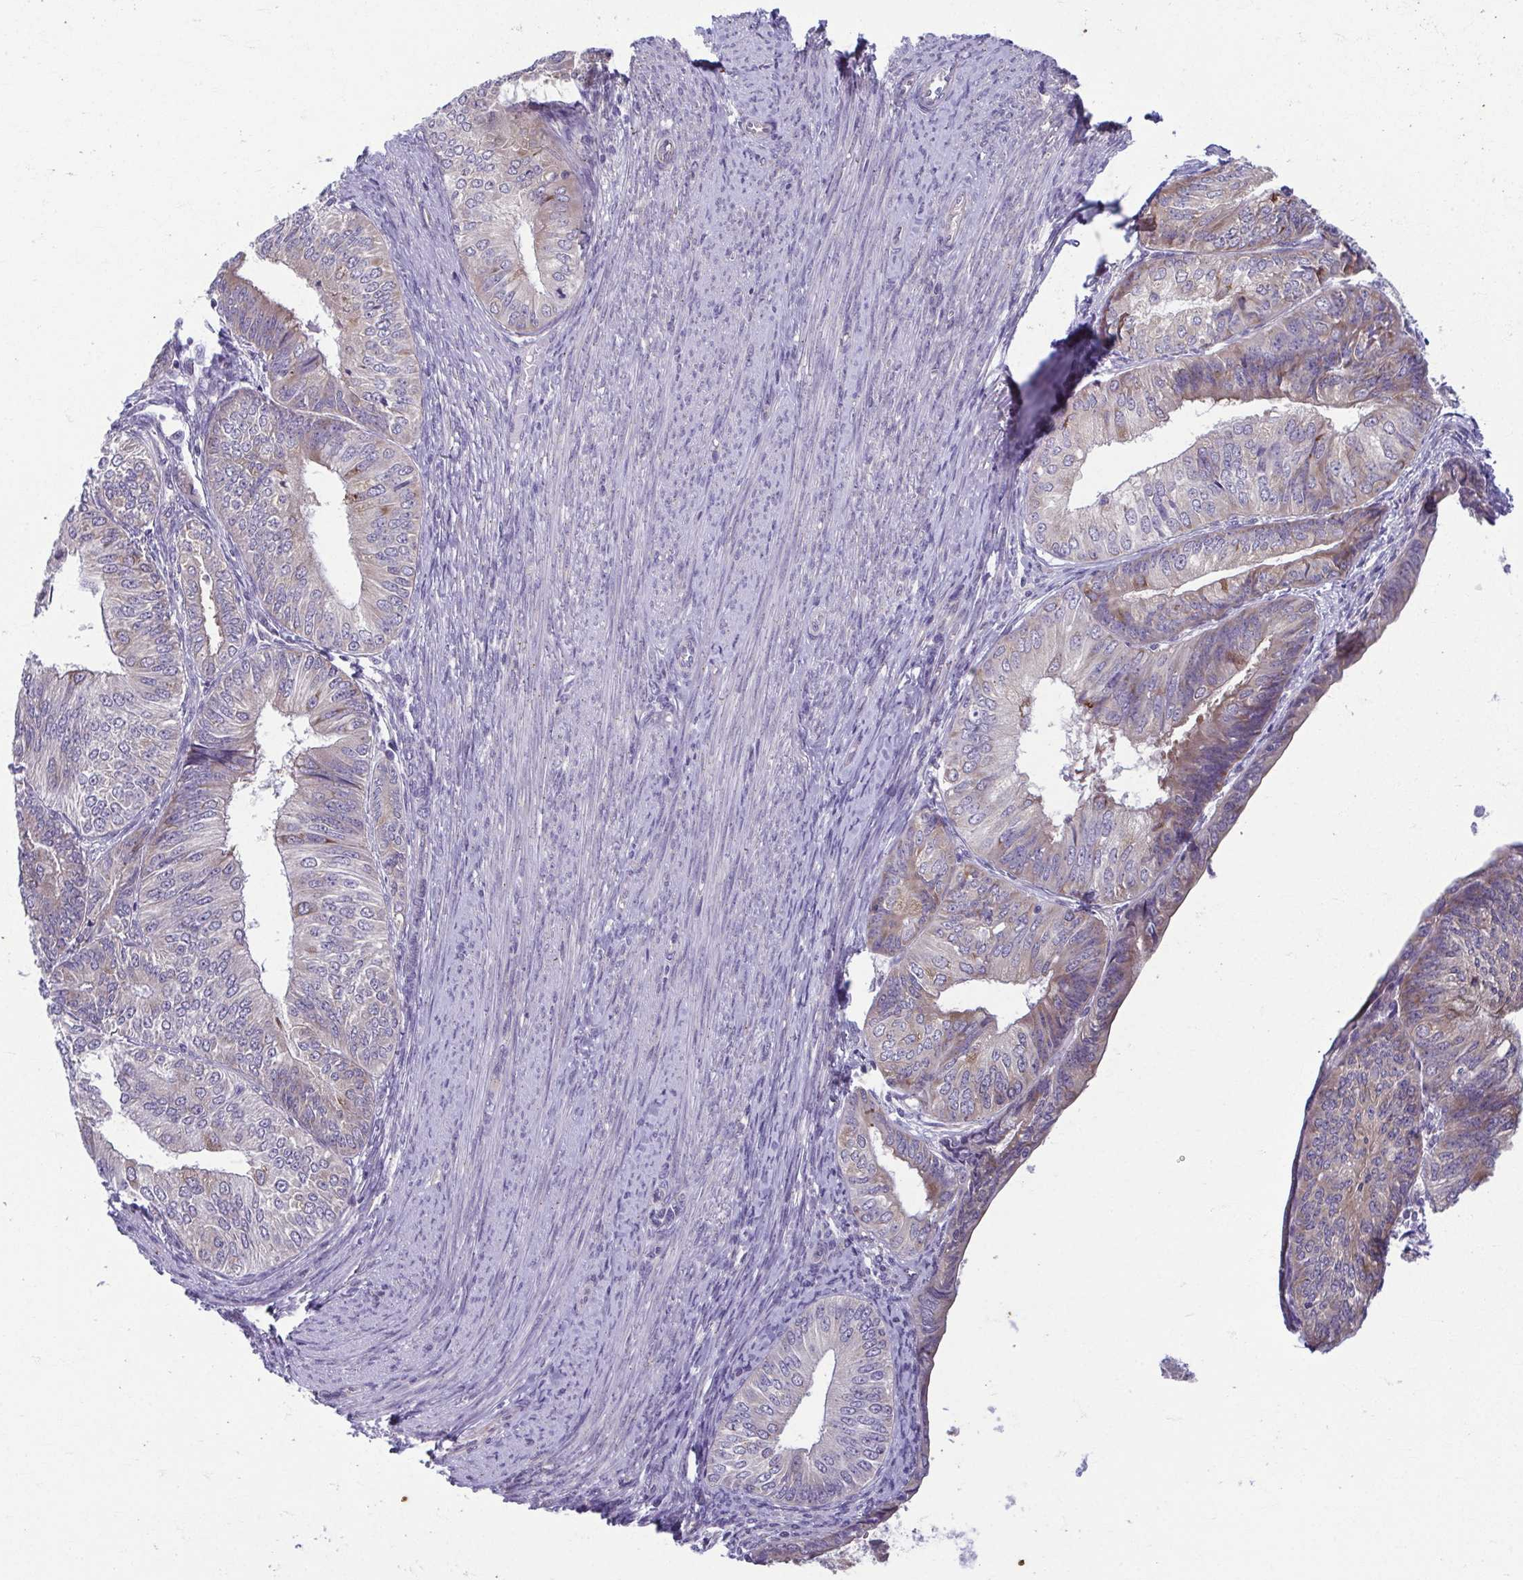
{"staining": {"intensity": "negative", "quantity": "none", "location": "none"}, "tissue": "endometrial cancer", "cell_type": "Tumor cells", "image_type": "cancer", "snomed": [{"axis": "morphology", "description": "Adenocarcinoma, NOS"}, {"axis": "topography", "description": "Endometrium"}], "caption": "An immunohistochemistry histopathology image of endometrial adenocarcinoma is shown. There is no staining in tumor cells of endometrial adenocarcinoma.", "gene": "TMEM108", "patient": {"sex": "female", "age": 58}}